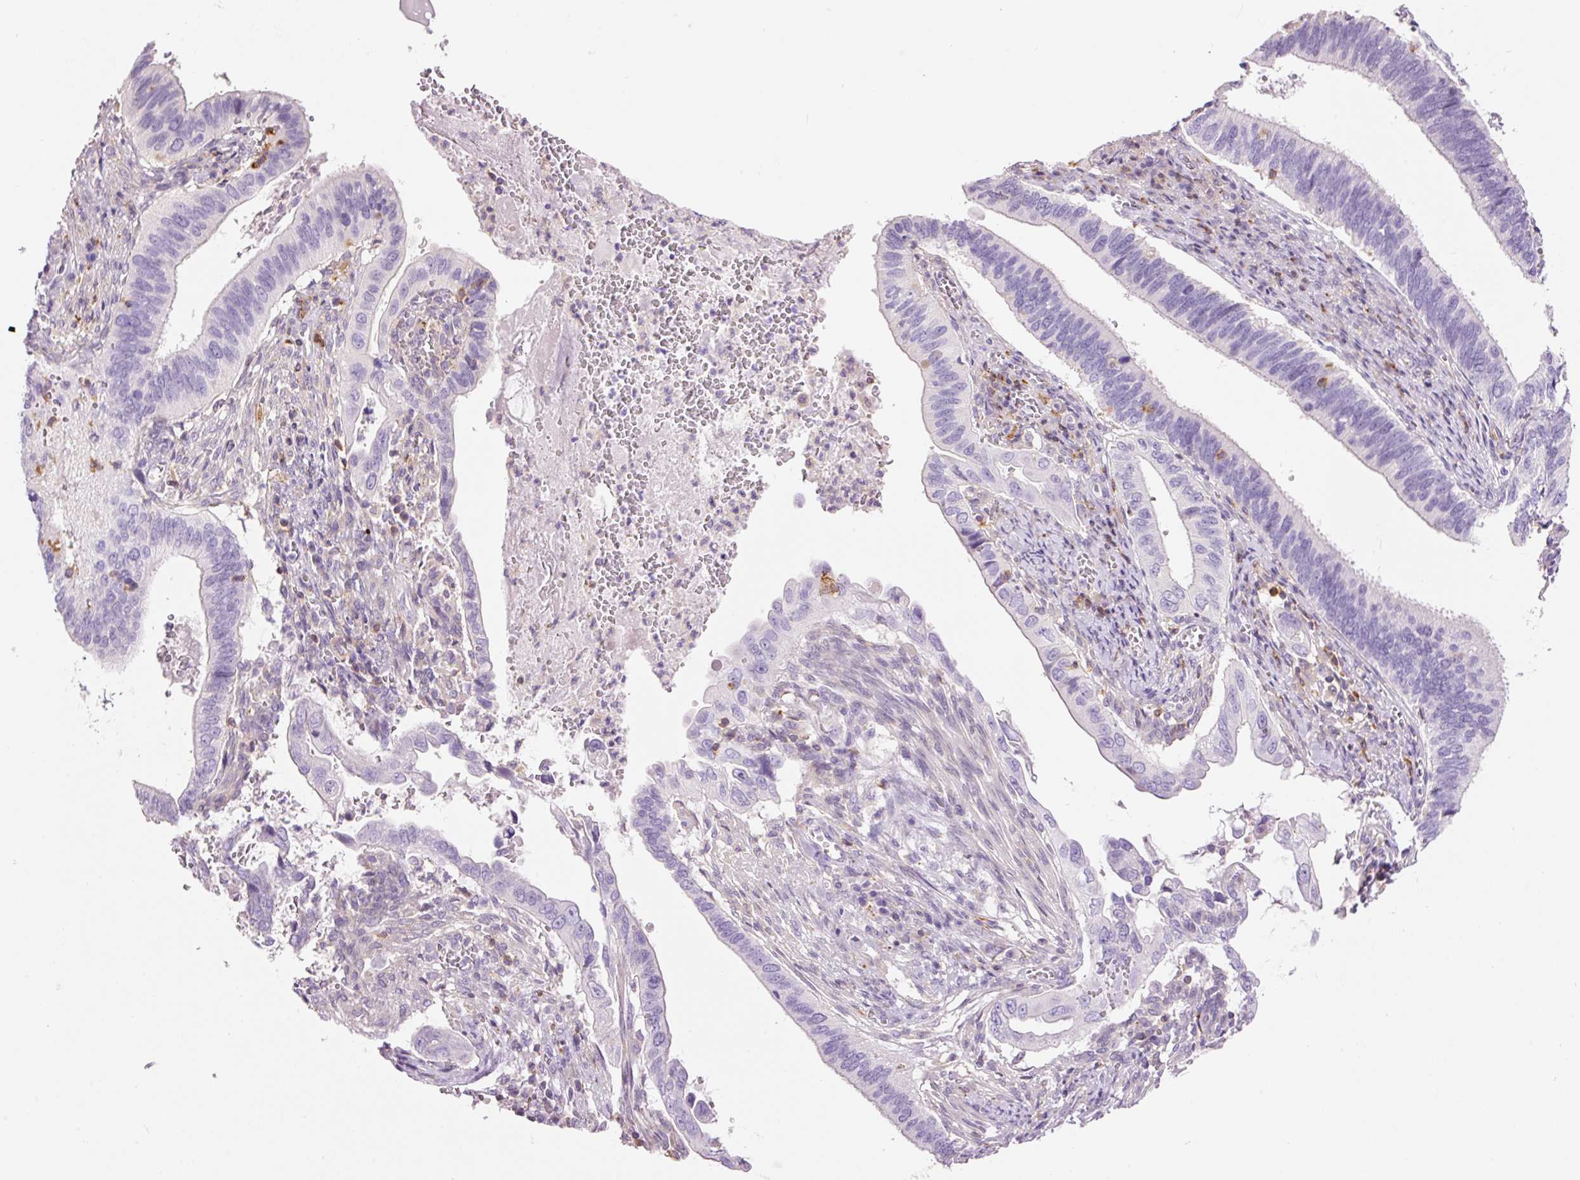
{"staining": {"intensity": "negative", "quantity": "none", "location": "none"}, "tissue": "cervical cancer", "cell_type": "Tumor cells", "image_type": "cancer", "snomed": [{"axis": "morphology", "description": "Adenocarcinoma, NOS"}, {"axis": "topography", "description": "Cervix"}], "caption": "Micrograph shows no protein positivity in tumor cells of adenocarcinoma (cervical) tissue.", "gene": "DOK6", "patient": {"sex": "female", "age": 42}}